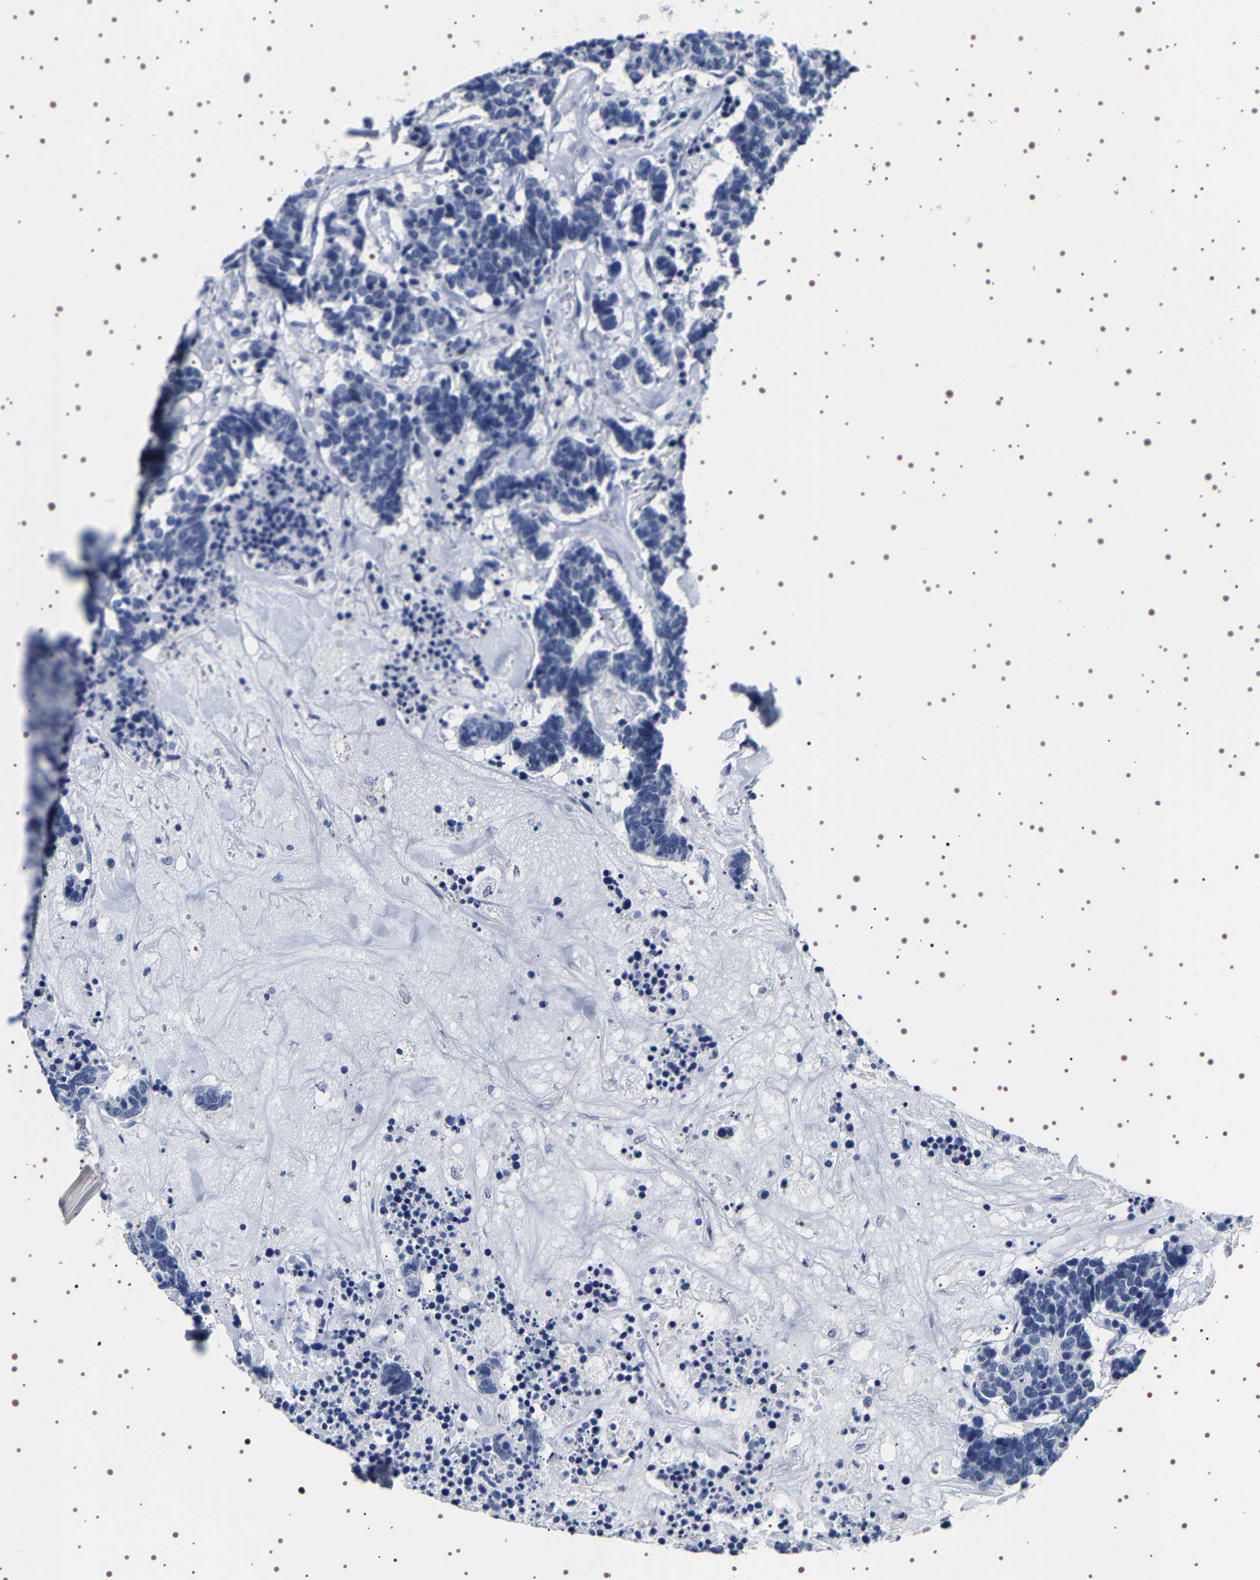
{"staining": {"intensity": "negative", "quantity": "none", "location": "none"}, "tissue": "carcinoid", "cell_type": "Tumor cells", "image_type": "cancer", "snomed": [{"axis": "morphology", "description": "Carcinoma, NOS"}, {"axis": "morphology", "description": "Carcinoid, malignant, NOS"}, {"axis": "topography", "description": "Urinary bladder"}], "caption": "Tumor cells are negative for protein expression in human carcinoma.", "gene": "UBQLN3", "patient": {"sex": "male", "age": 57}}